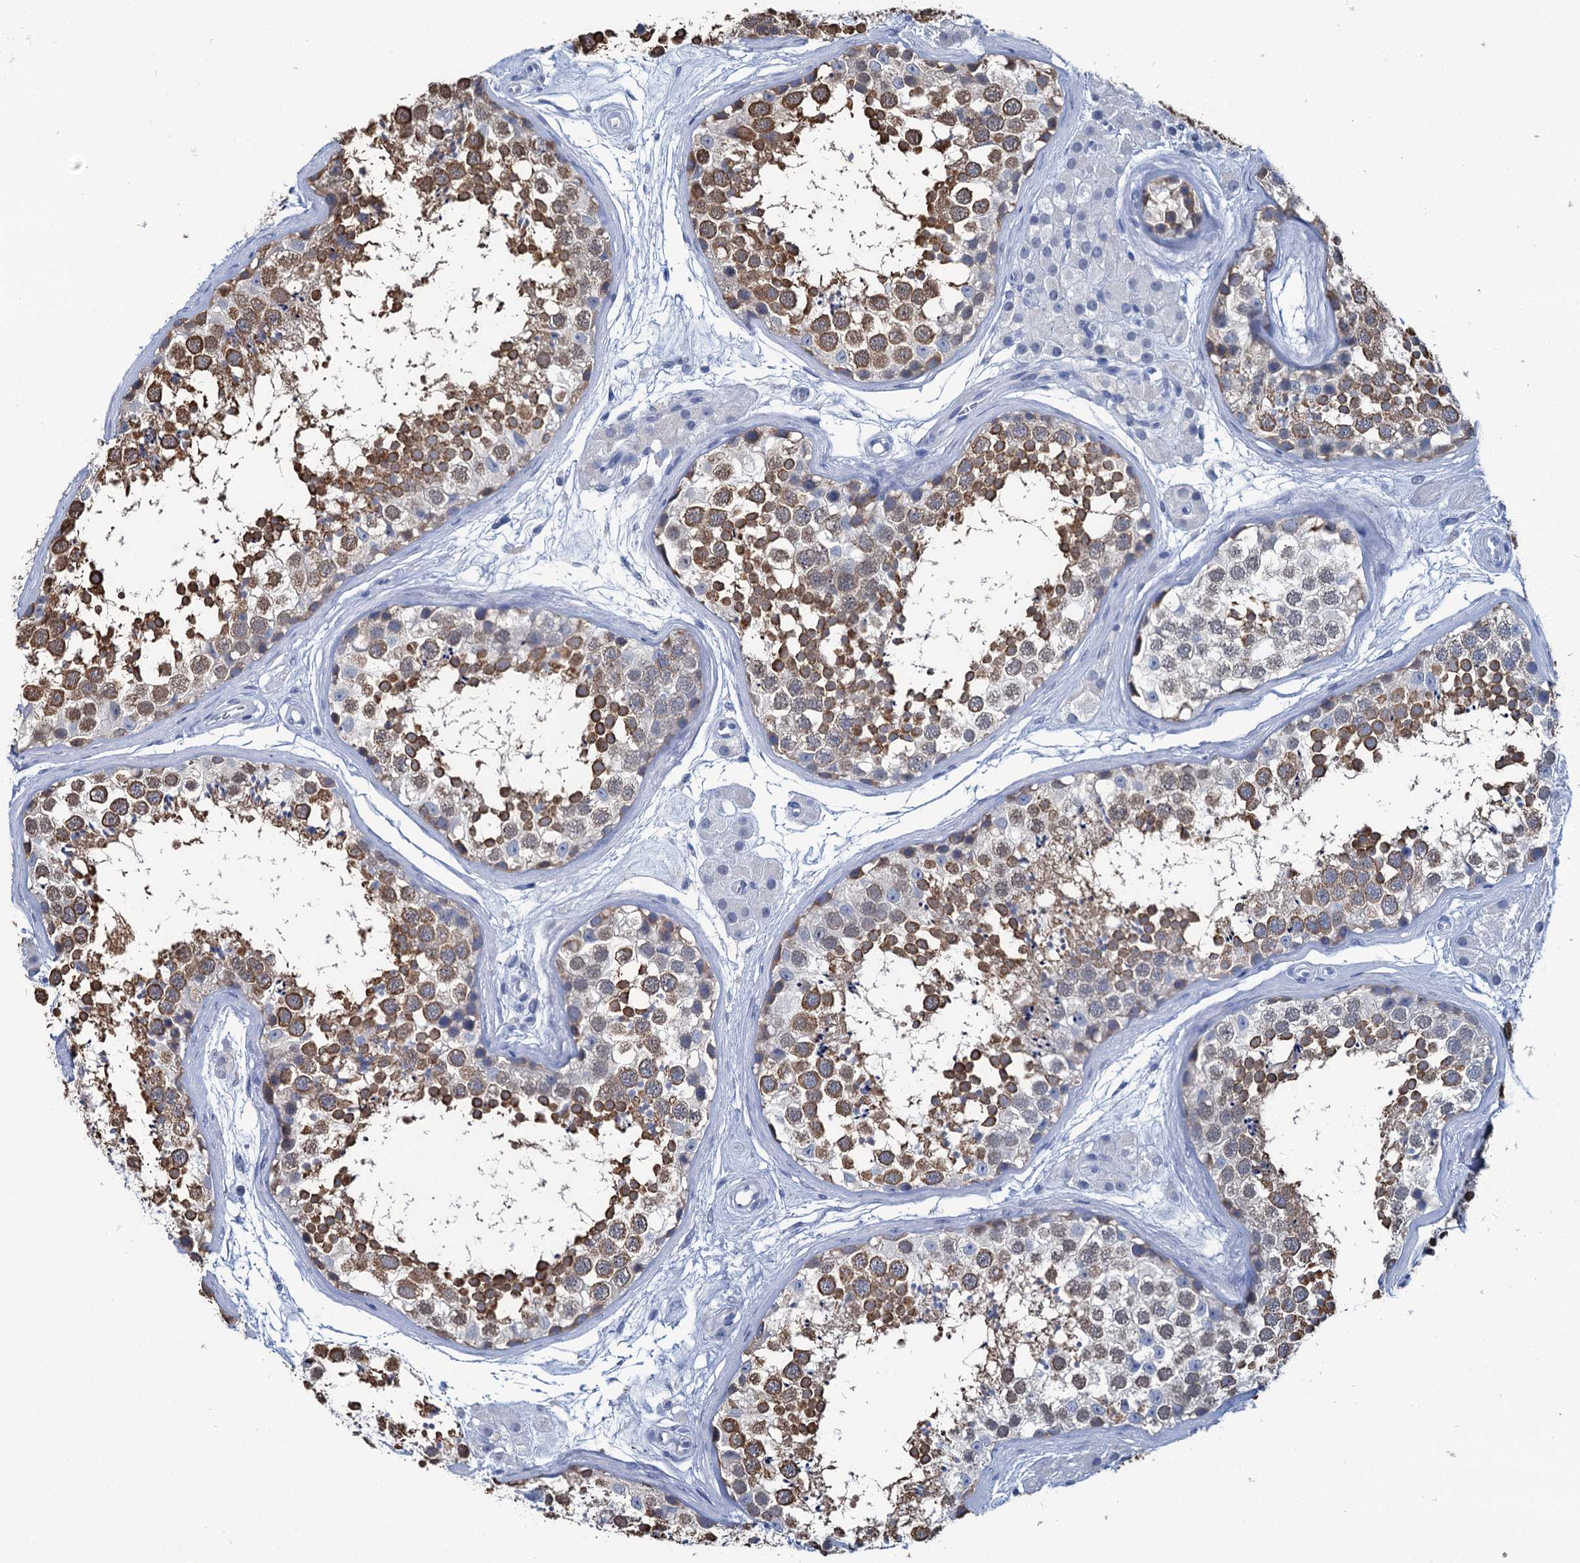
{"staining": {"intensity": "strong", "quantity": ">75%", "location": "cytoplasmic/membranous"}, "tissue": "testis", "cell_type": "Cells in seminiferous ducts", "image_type": "normal", "snomed": [{"axis": "morphology", "description": "Normal tissue, NOS"}, {"axis": "topography", "description": "Testis"}], "caption": "Immunohistochemistry of normal testis demonstrates high levels of strong cytoplasmic/membranous positivity in approximately >75% of cells in seminiferous ducts.", "gene": "MIOX", "patient": {"sex": "male", "age": 56}}